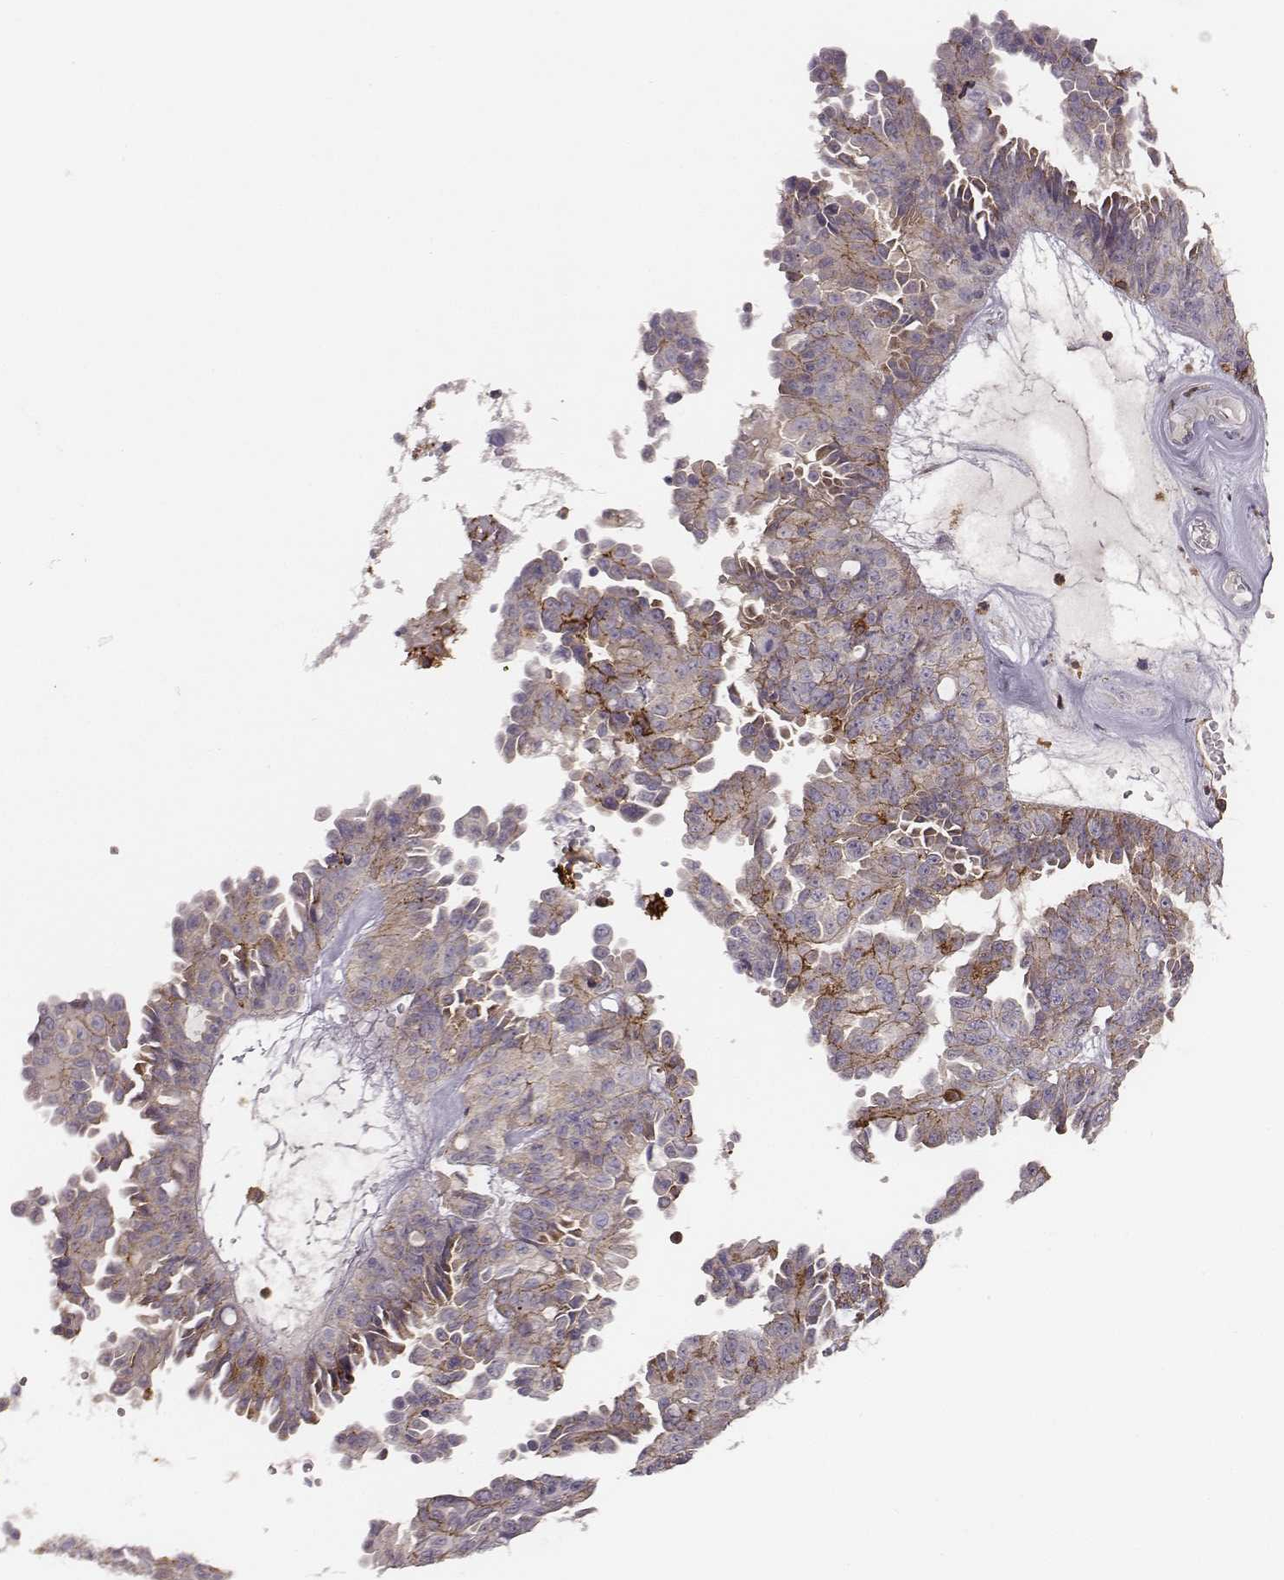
{"staining": {"intensity": "negative", "quantity": "none", "location": "none"}, "tissue": "ovarian cancer", "cell_type": "Tumor cells", "image_type": "cancer", "snomed": [{"axis": "morphology", "description": "Cystadenocarcinoma, serous, NOS"}, {"axis": "topography", "description": "Ovary"}], "caption": "High magnification brightfield microscopy of ovarian serous cystadenocarcinoma stained with DAB (brown) and counterstained with hematoxylin (blue): tumor cells show no significant positivity.", "gene": "ZYX", "patient": {"sex": "female", "age": 71}}